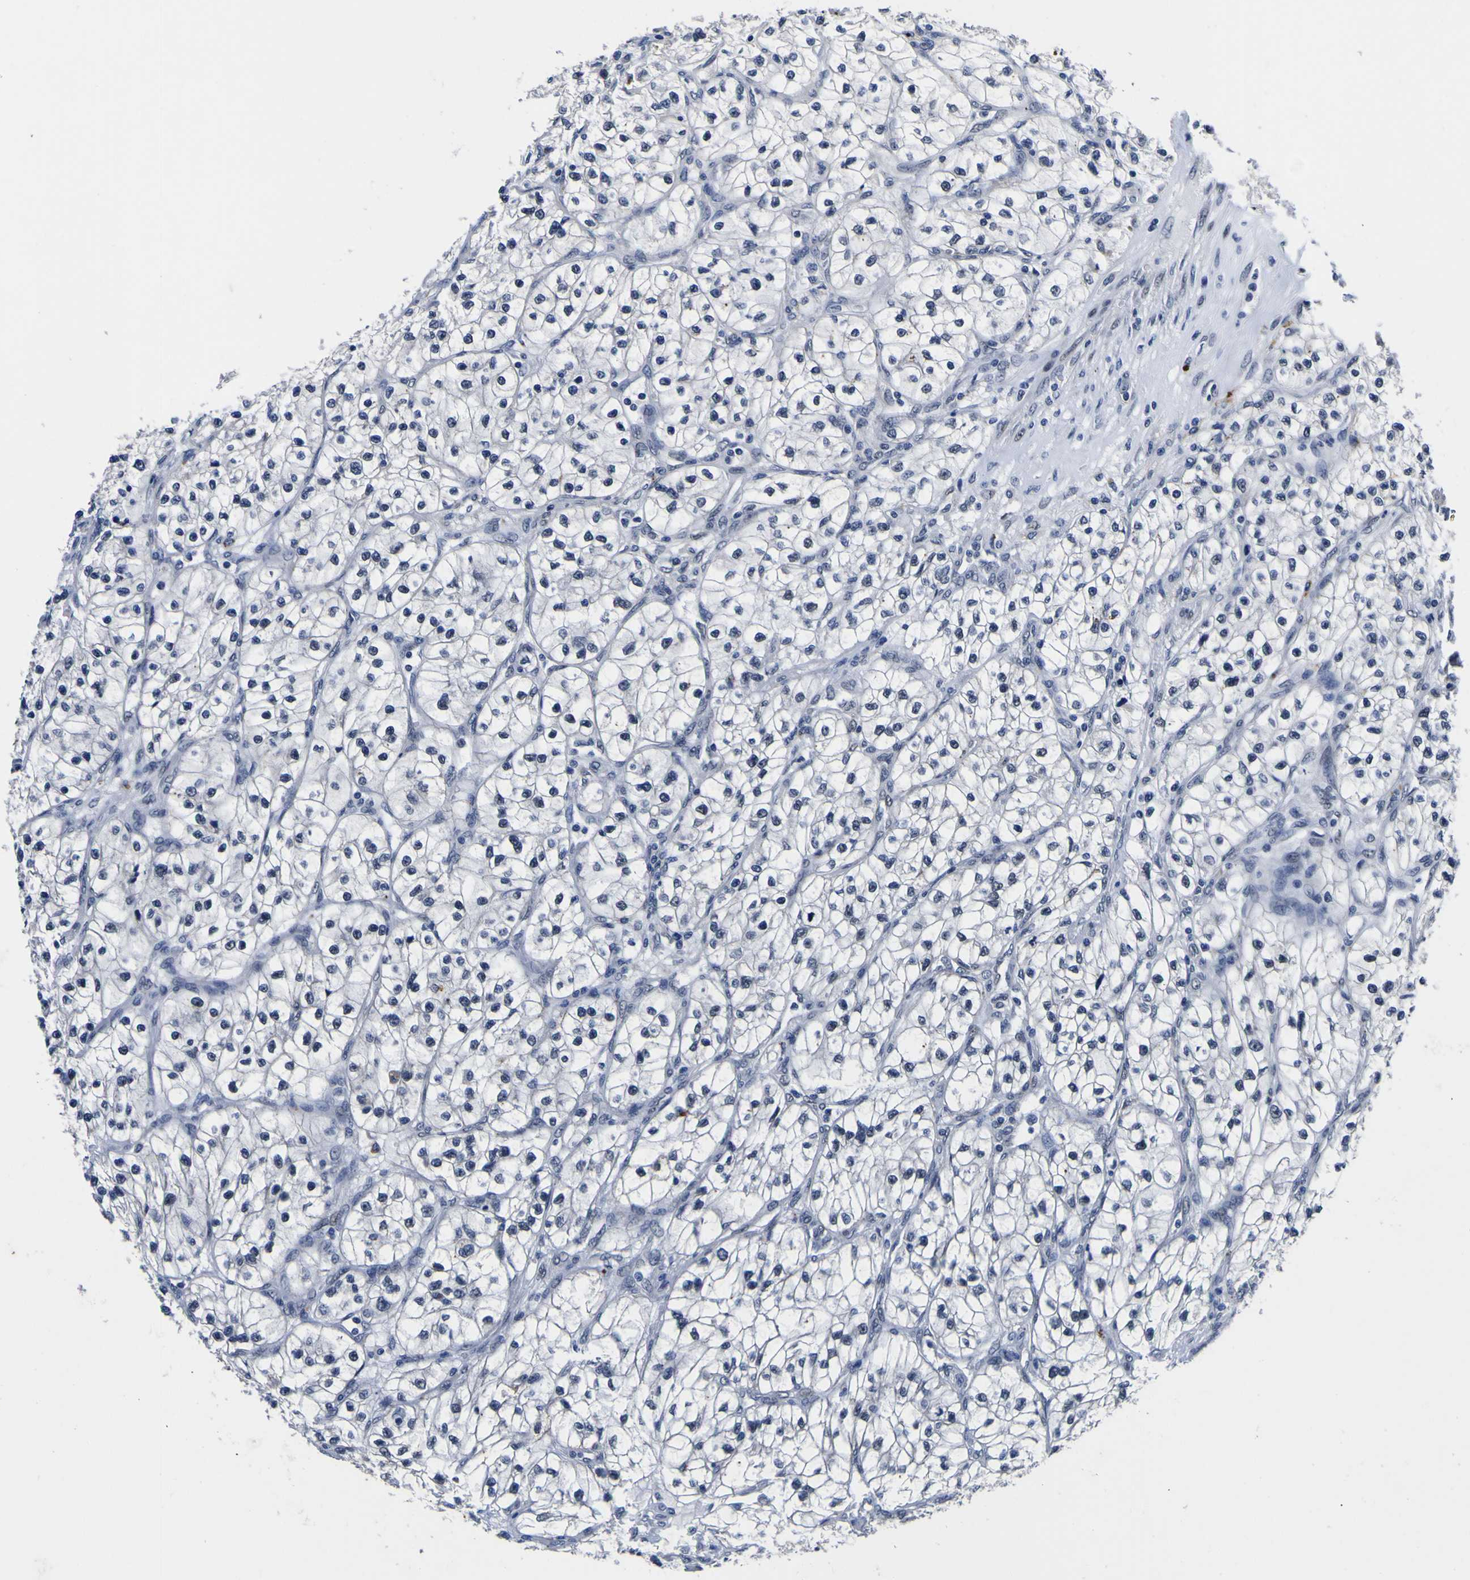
{"staining": {"intensity": "negative", "quantity": "none", "location": "none"}, "tissue": "renal cancer", "cell_type": "Tumor cells", "image_type": "cancer", "snomed": [{"axis": "morphology", "description": "Adenocarcinoma, NOS"}, {"axis": "topography", "description": "Kidney"}], "caption": "There is no significant staining in tumor cells of renal cancer (adenocarcinoma). (Stains: DAB immunohistochemistry with hematoxylin counter stain, Microscopy: brightfield microscopy at high magnification).", "gene": "IGFLR1", "patient": {"sex": "female", "age": 57}}